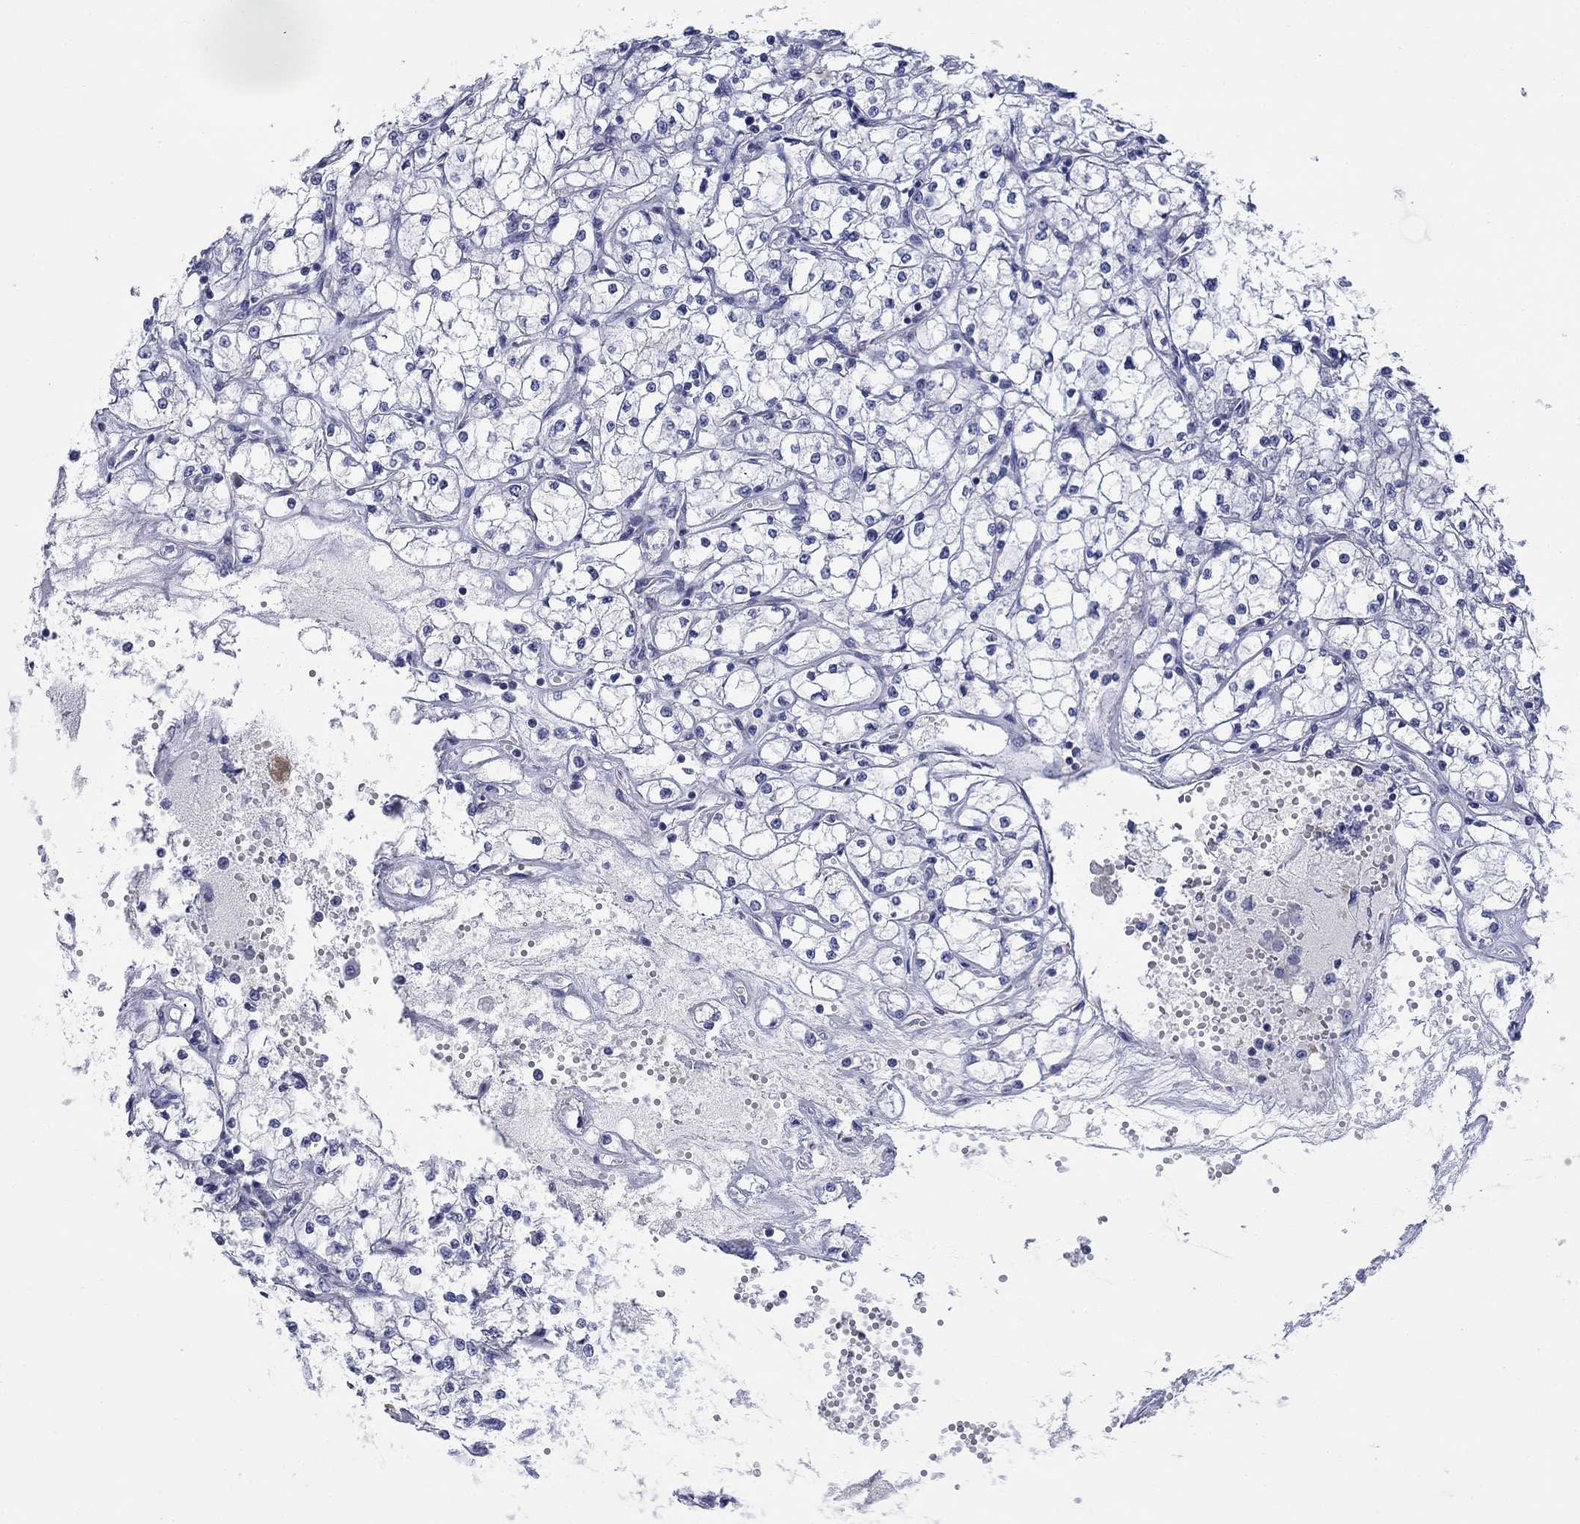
{"staining": {"intensity": "negative", "quantity": "none", "location": "none"}, "tissue": "renal cancer", "cell_type": "Tumor cells", "image_type": "cancer", "snomed": [{"axis": "morphology", "description": "Adenocarcinoma, NOS"}, {"axis": "topography", "description": "Kidney"}], "caption": "The image shows no staining of tumor cells in adenocarcinoma (renal).", "gene": "PTPRZ1", "patient": {"sex": "male", "age": 67}}